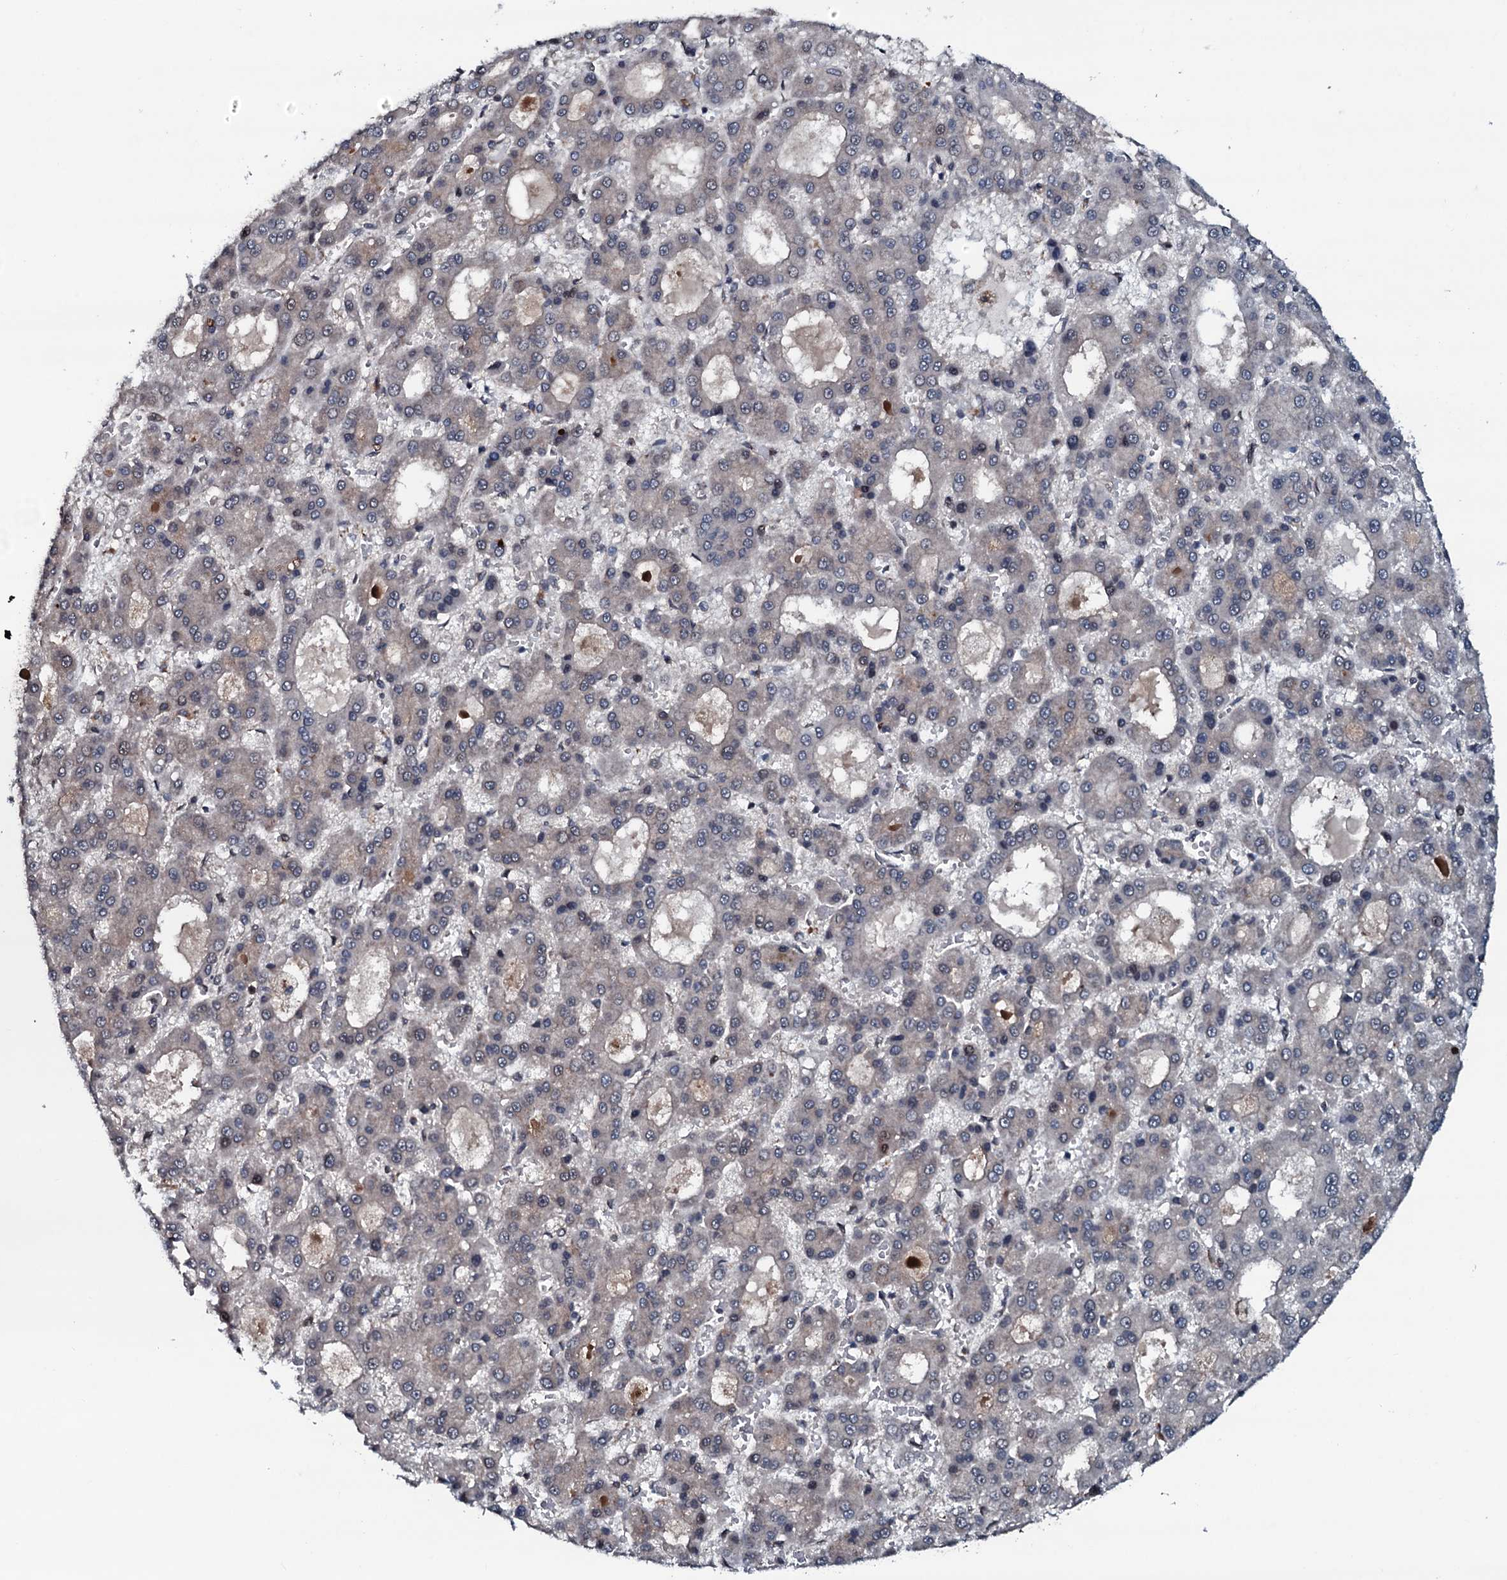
{"staining": {"intensity": "weak", "quantity": "<25%", "location": "cytoplasmic/membranous"}, "tissue": "liver cancer", "cell_type": "Tumor cells", "image_type": "cancer", "snomed": [{"axis": "morphology", "description": "Carcinoma, Hepatocellular, NOS"}, {"axis": "topography", "description": "Liver"}], "caption": "Immunohistochemistry photomicrograph of liver hepatocellular carcinoma stained for a protein (brown), which demonstrates no staining in tumor cells.", "gene": "OGFOD2", "patient": {"sex": "male", "age": 70}}